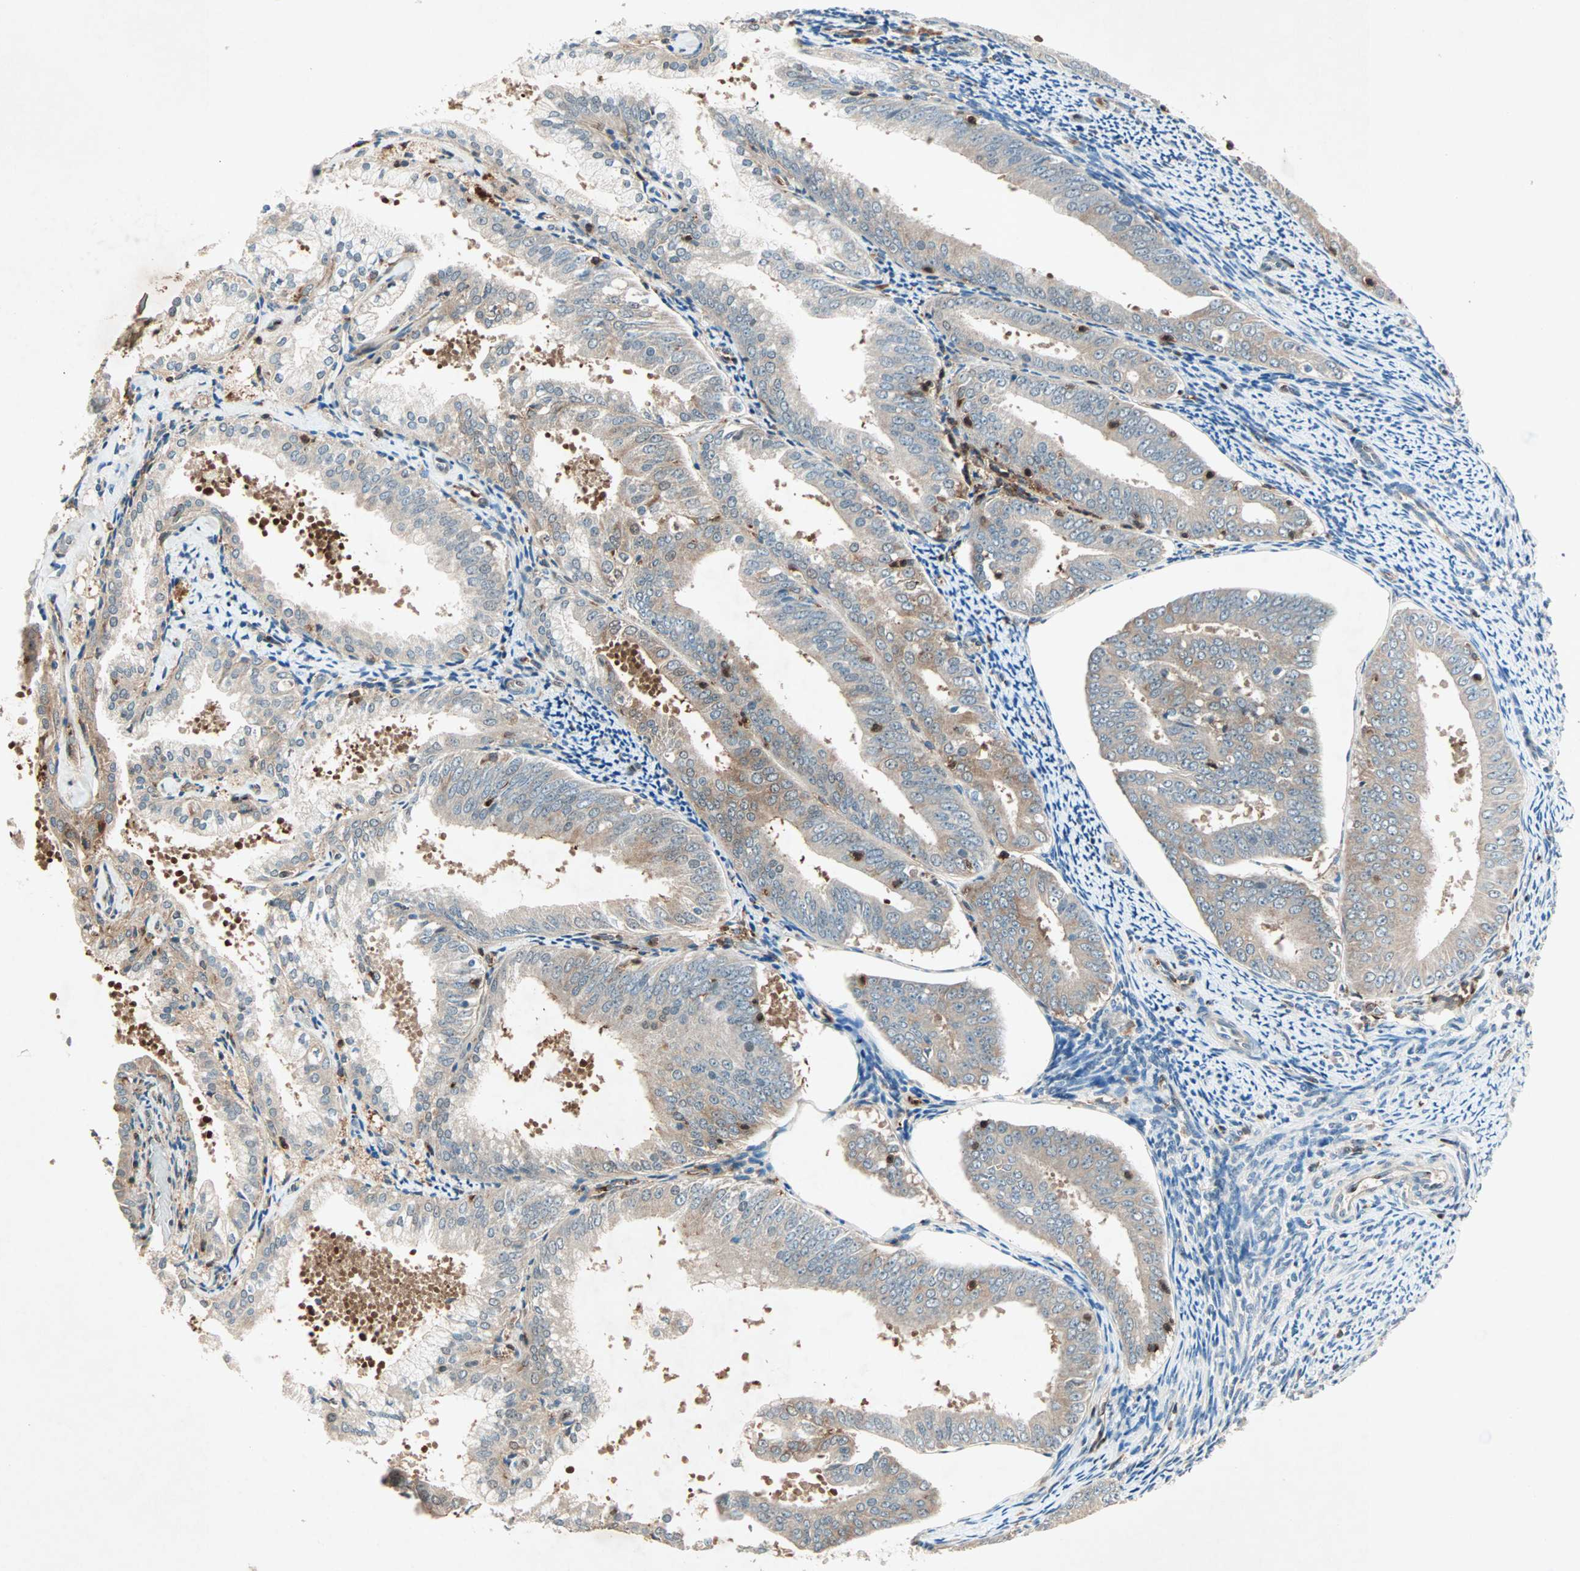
{"staining": {"intensity": "weak", "quantity": ">75%", "location": "cytoplasmic/membranous"}, "tissue": "endometrial cancer", "cell_type": "Tumor cells", "image_type": "cancer", "snomed": [{"axis": "morphology", "description": "Adenocarcinoma, NOS"}, {"axis": "topography", "description": "Endometrium"}], "caption": "Endometrial cancer tissue shows weak cytoplasmic/membranous staining in approximately >75% of tumor cells, visualized by immunohistochemistry.", "gene": "TEC", "patient": {"sex": "female", "age": 63}}